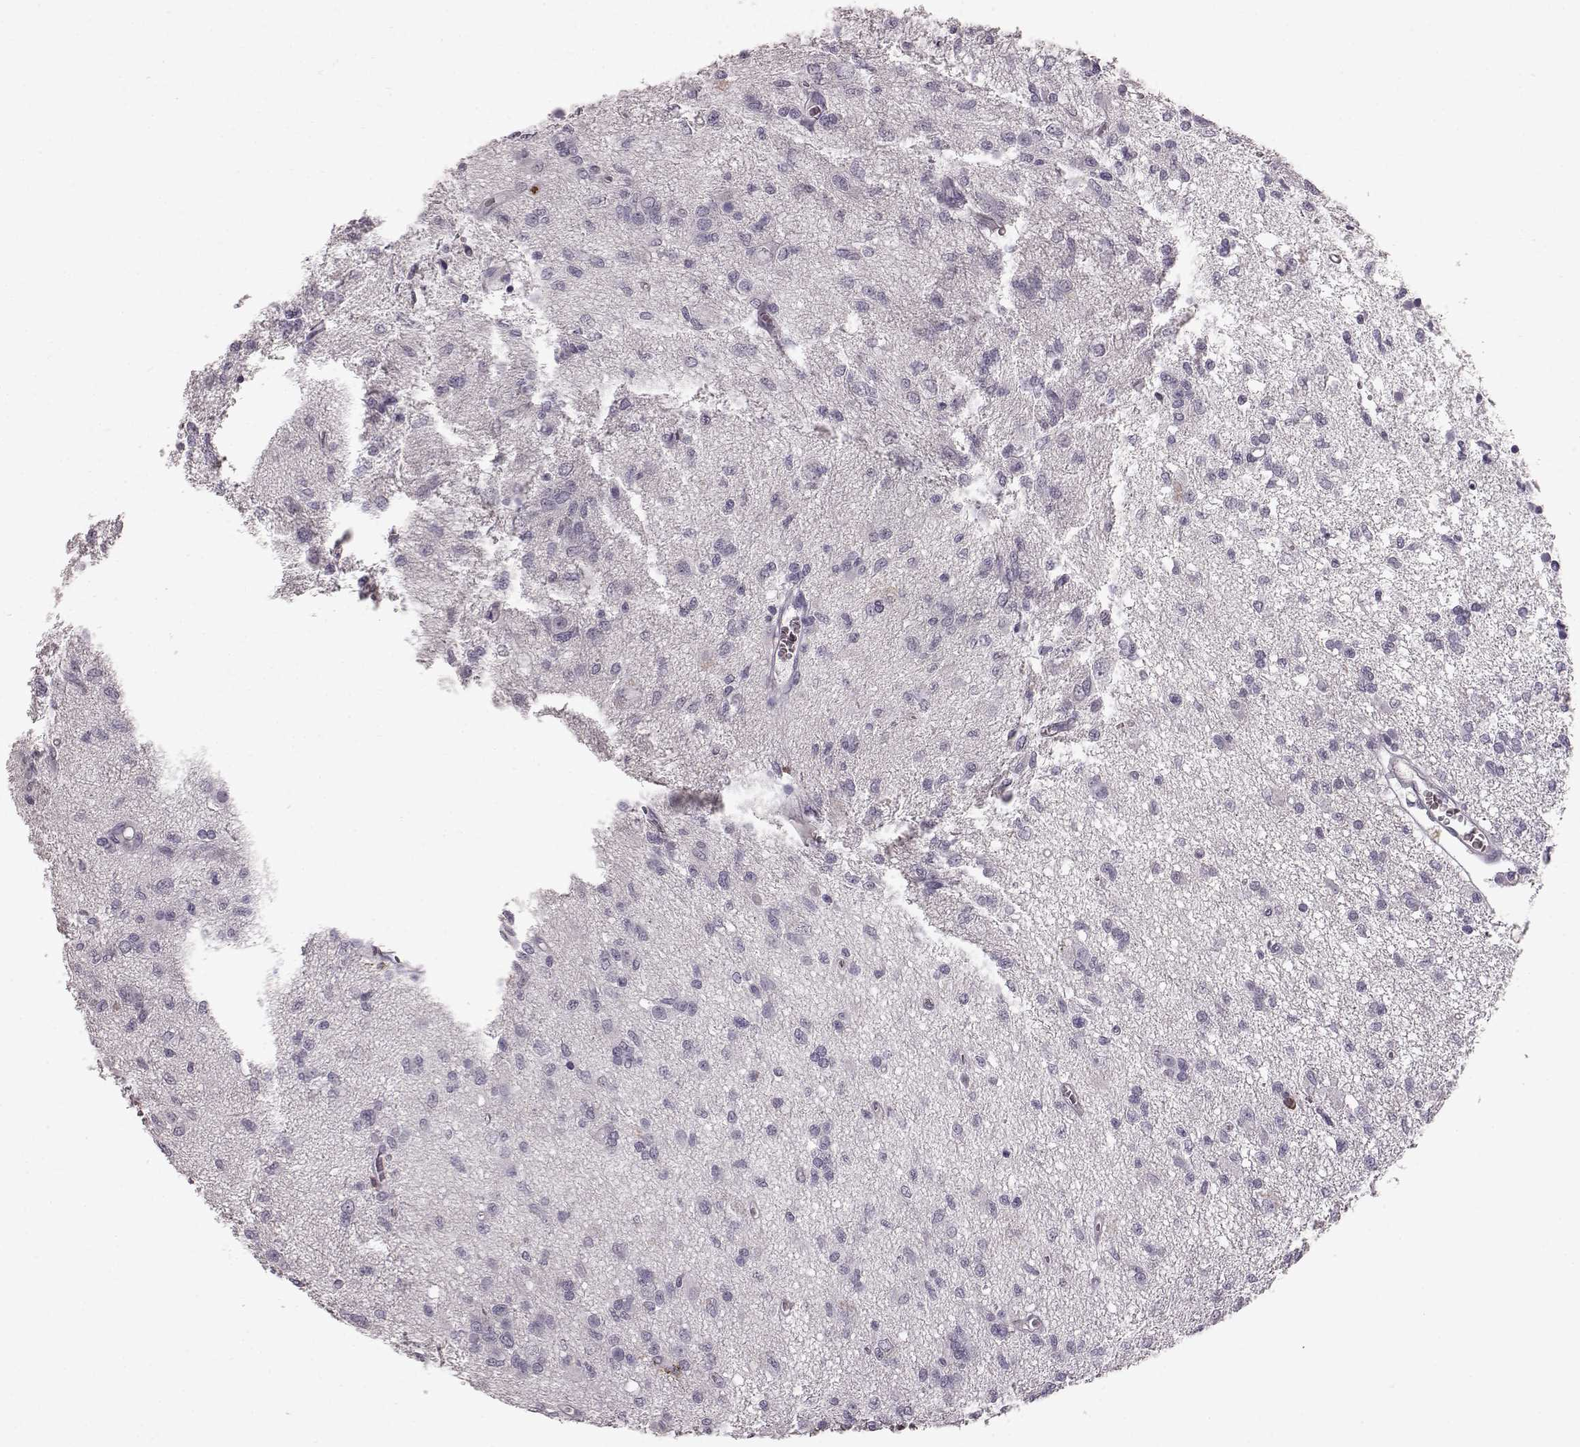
{"staining": {"intensity": "negative", "quantity": "none", "location": "none"}, "tissue": "glioma", "cell_type": "Tumor cells", "image_type": "cancer", "snomed": [{"axis": "morphology", "description": "Glioma, malignant, Low grade"}, {"axis": "topography", "description": "Brain"}], "caption": "Tumor cells show no significant protein staining in low-grade glioma (malignant).", "gene": "FUT4", "patient": {"sex": "male", "age": 64}}